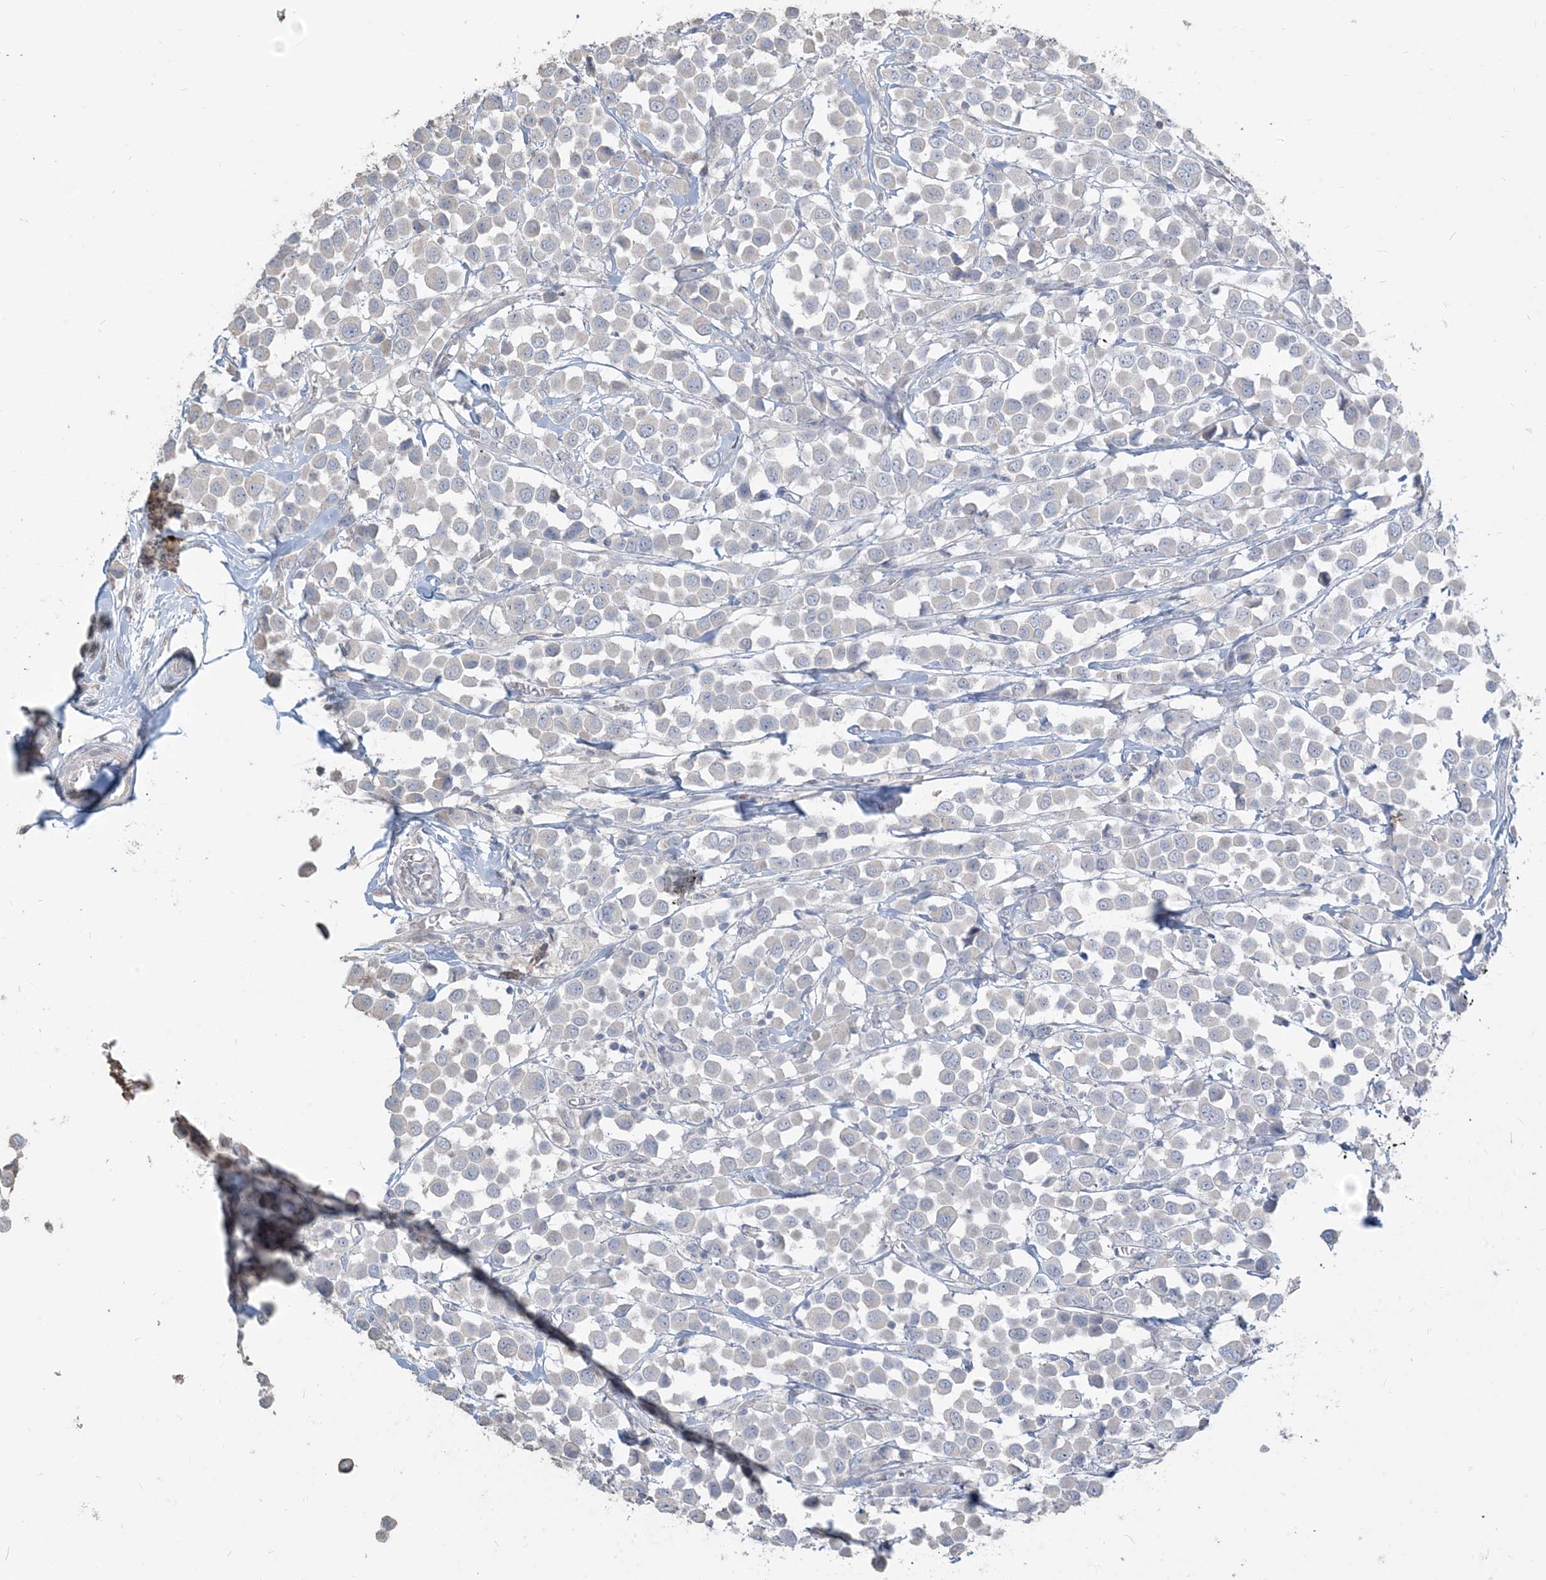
{"staining": {"intensity": "negative", "quantity": "none", "location": "none"}, "tissue": "breast cancer", "cell_type": "Tumor cells", "image_type": "cancer", "snomed": [{"axis": "morphology", "description": "Duct carcinoma"}, {"axis": "topography", "description": "Breast"}], "caption": "The micrograph reveals no significant expression in tumor cells of breast cancer (infiltrating ductal carcinoma).", "gene": "NPHS2", "patient": {"sex": "female", "age": 61}}